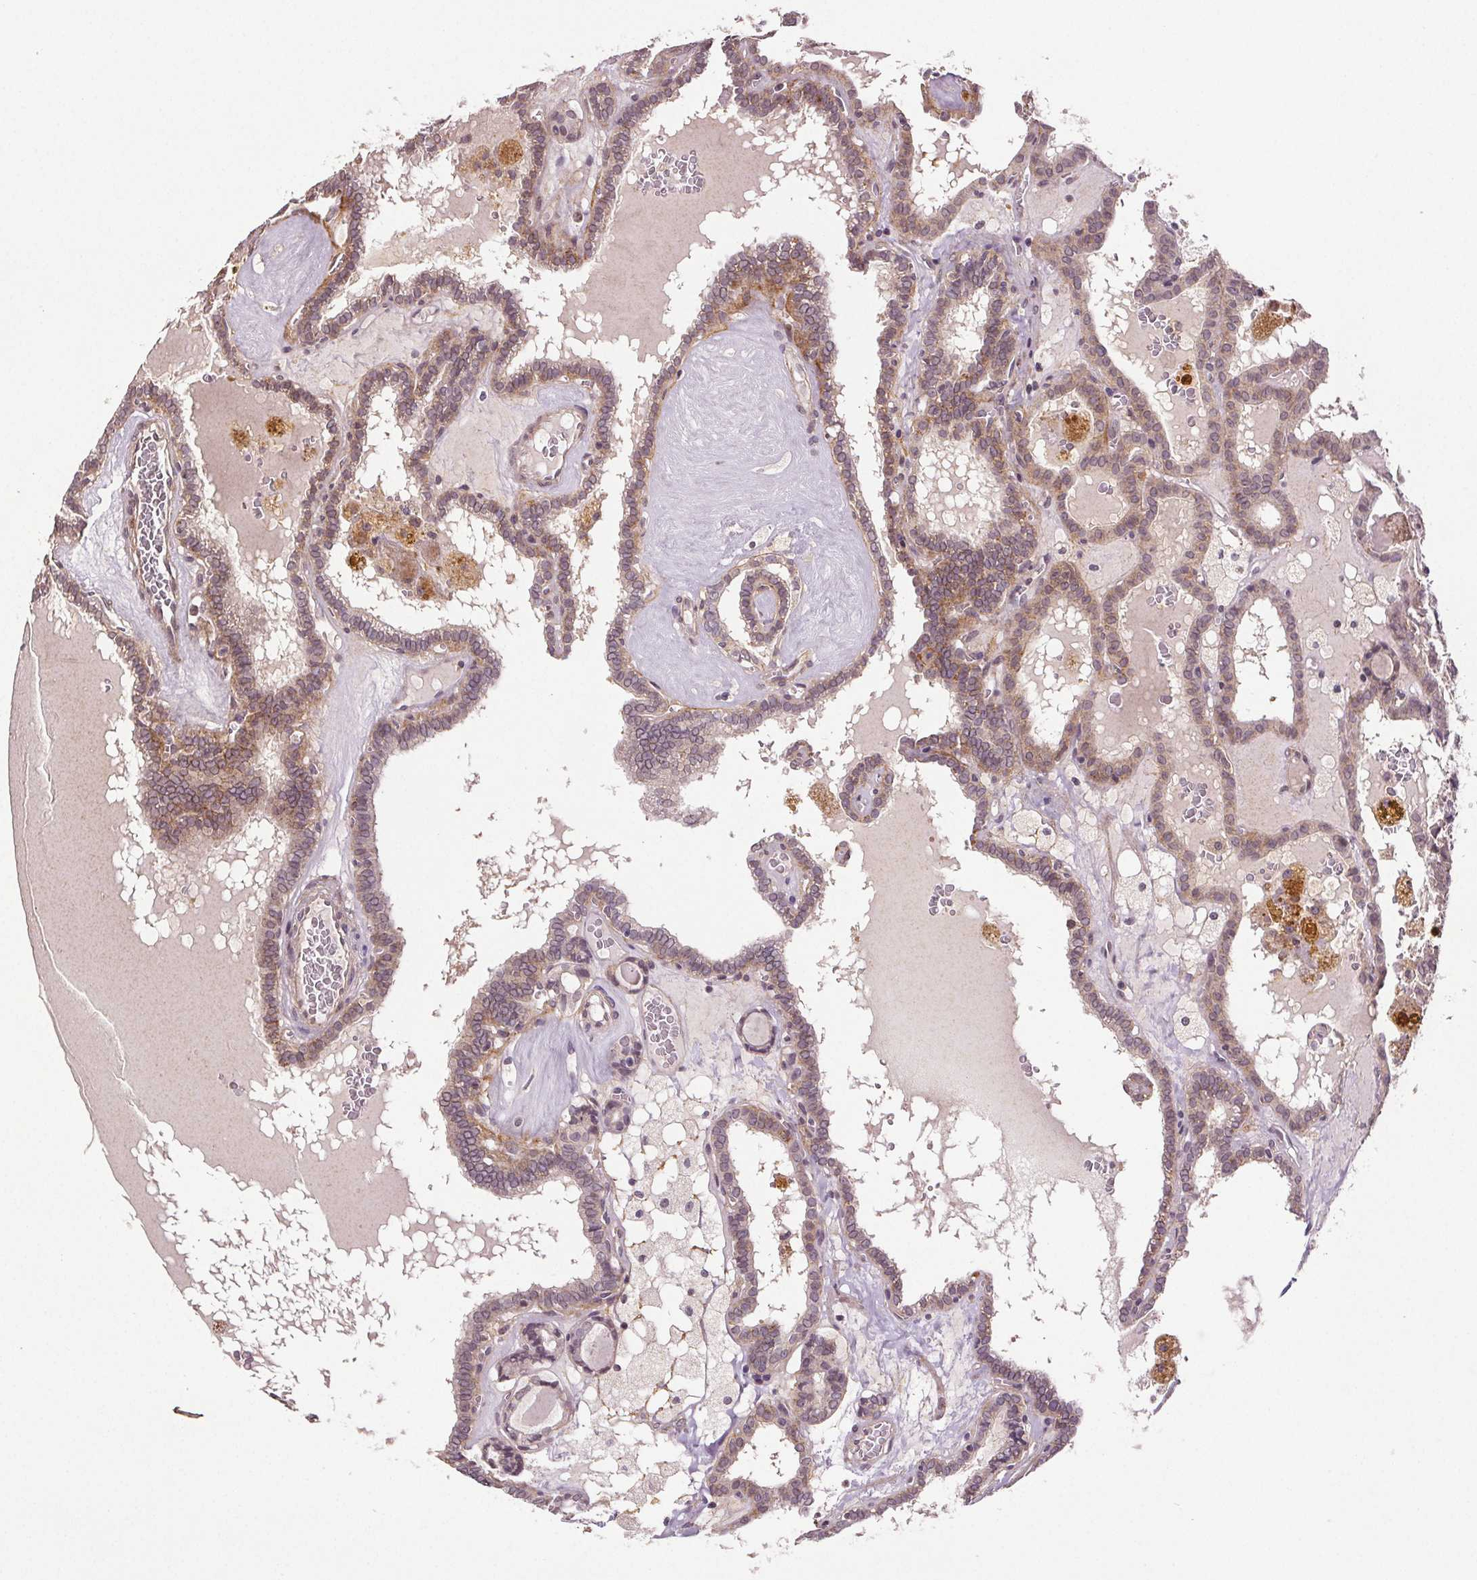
{"staining": {"intensity": "moderate", "quantity": "25%-75%", "location": "cytoplasmic/membranous"}, "tissue": "thyroid cancer", "cell_type": "Tumor cells", "image_type": "cancer", "snomed": [{"axis": "morphology", "description": "Papillary adenocarcinoma, NOS"}, {"axis": "topography", "description": "Thyroid gland"}], "caption": "Papillary adenocarcinoma (thyroid) stained with a protein marker reveals moderate staining in tumor cells.", "gene": "EPHB3", "patient": {"sex": "female", "age": 39}}